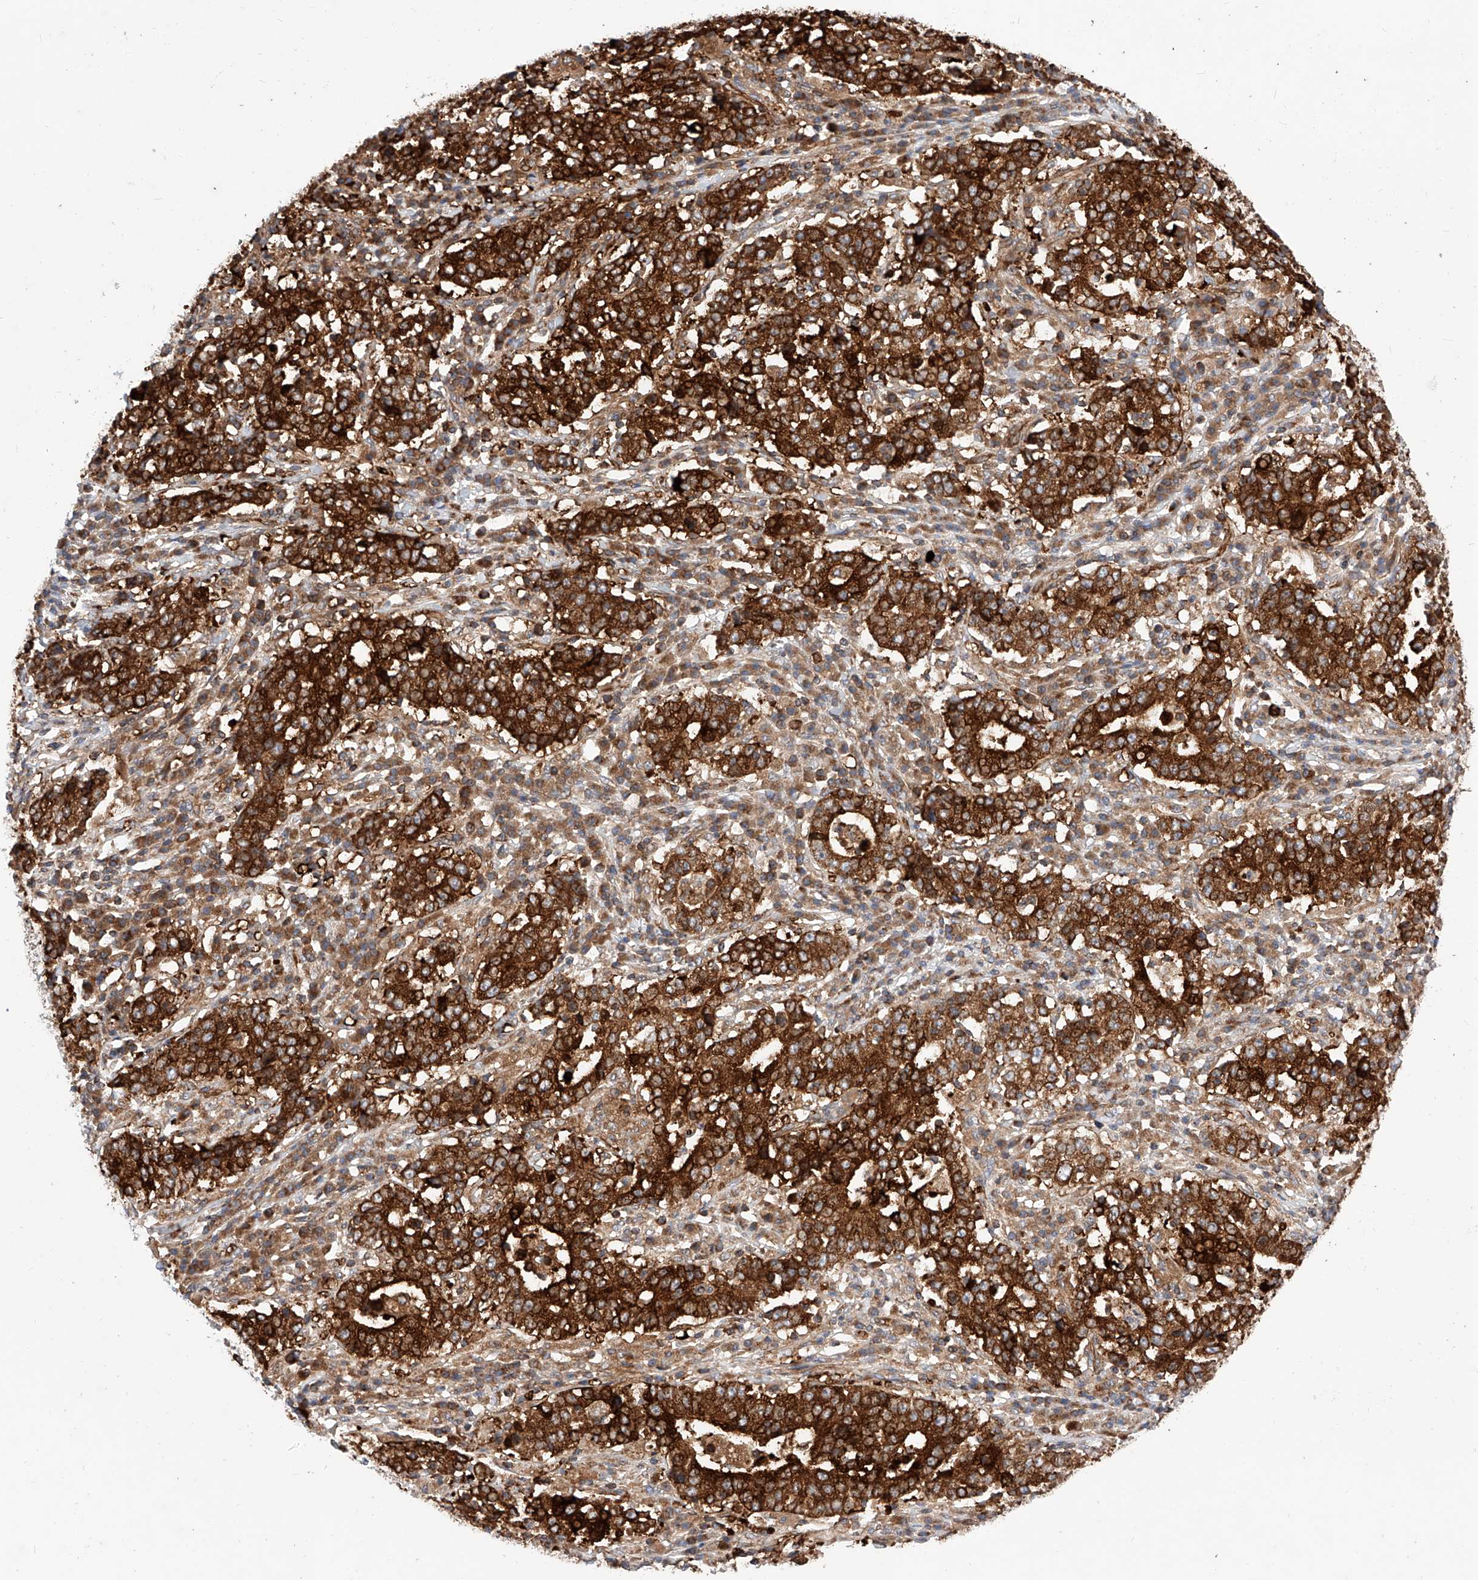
{"staining": {"intensity": "strong", "quantity": ">75%", "location": "cytoplasmic/membranous"}, "tissue": "stomach cancer", "cell_type": "Tumor cells", "image_type": "cancer", "snomed": [{"axis": "morphology", "description": "Adenocarcinoma, NOS"}, {"axis": "topography", "description": "Stomach"}], "caption": "Stomach adenocarcinoma stained with a brown dye exhibits strong cytoplasmic/membranous positive positivity in approximately >75% of tumor cells.", "gene": "NR1D1", "patient": {"sex": "male", "age": 59}}